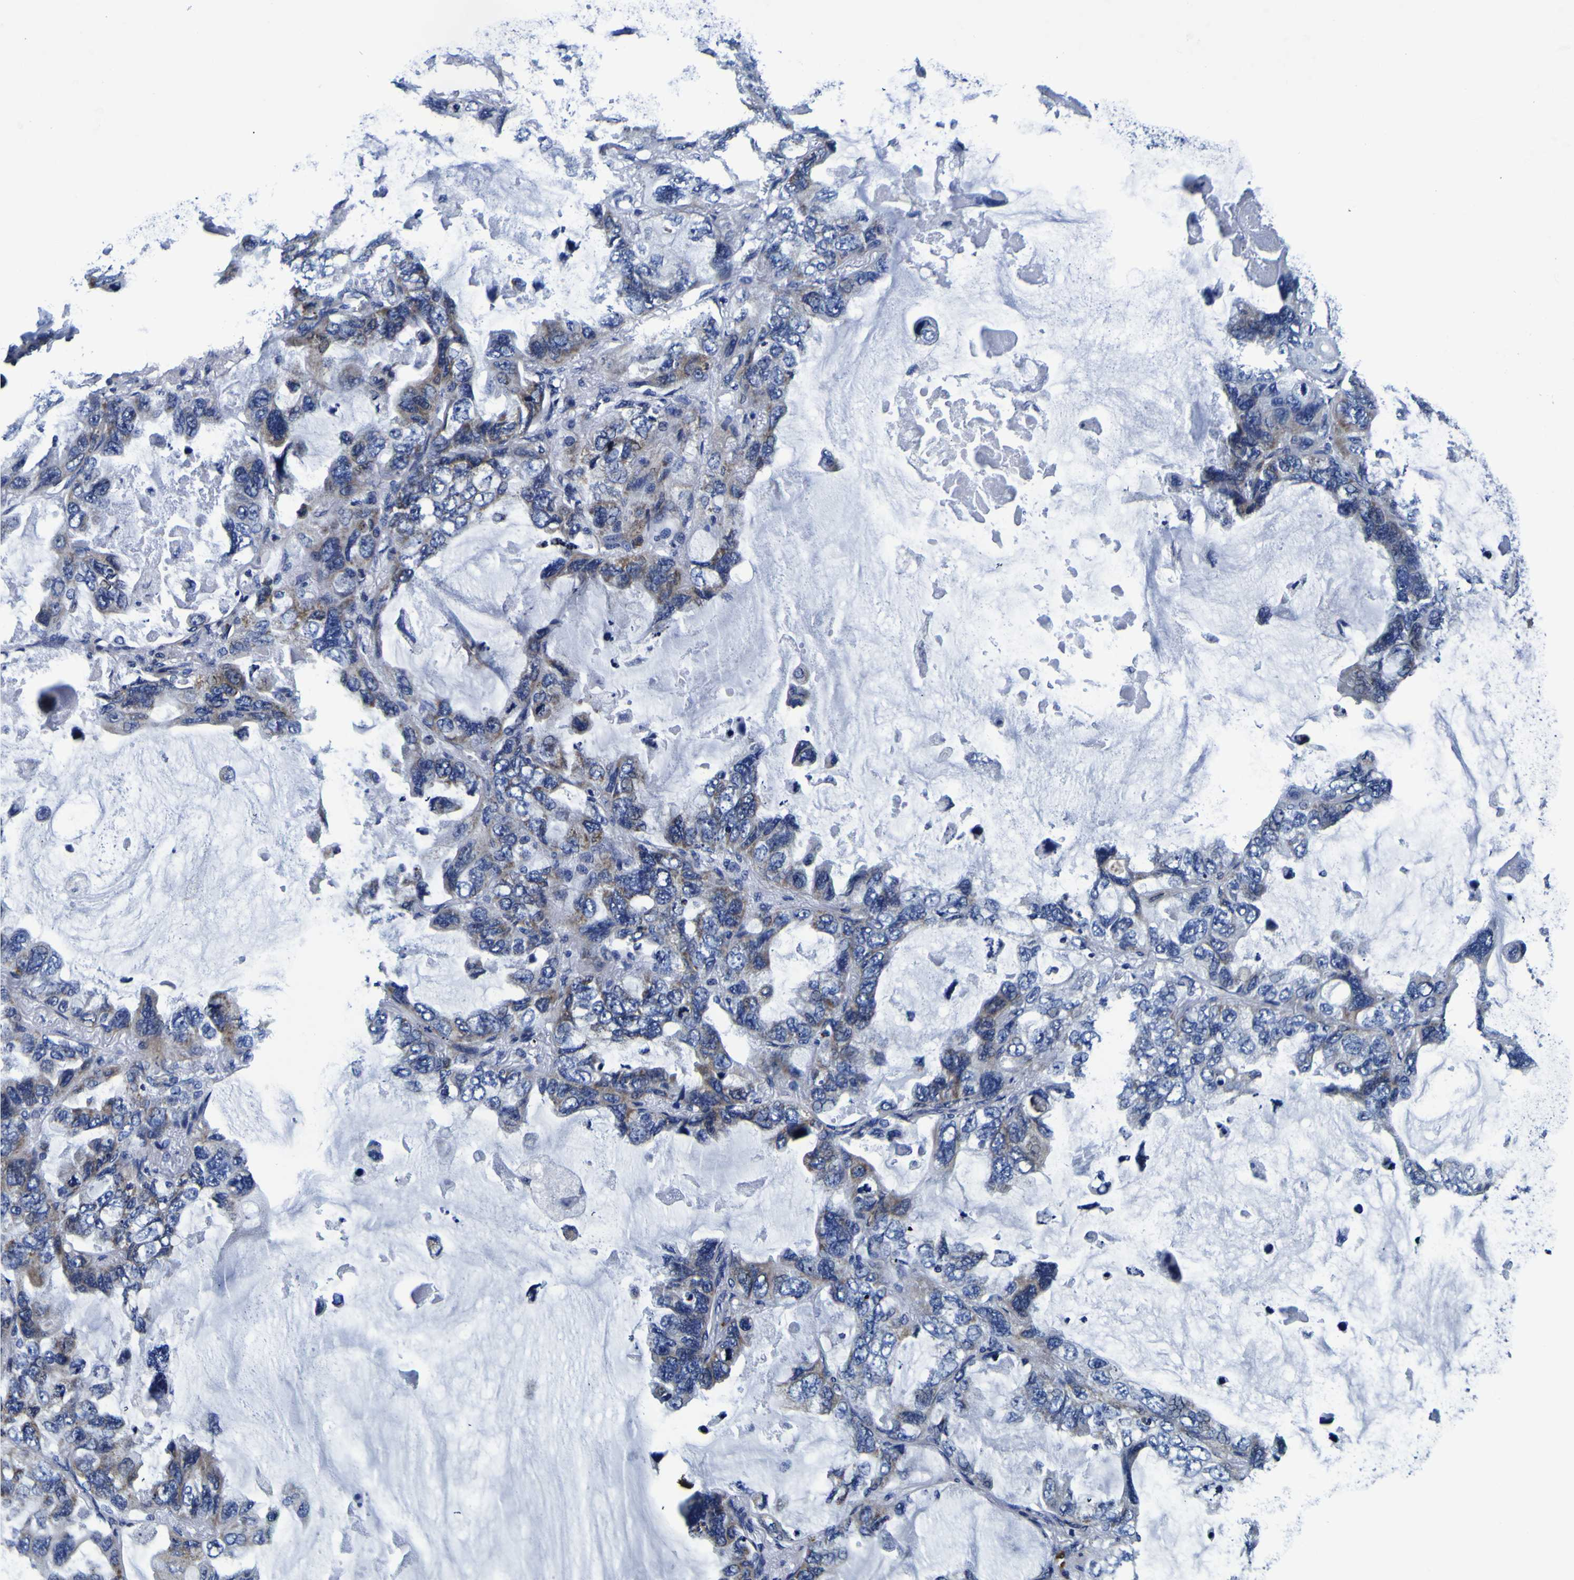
{"staining": {"intensity": "moderate", "quantity": "<25%", "location": "cytoplasmic/membranous"}, "tissue": "lung cancer", "cell_type": "Tumor cells", "image_type": "cancer", "snomed": [{"axis": "morphology", "description": "Squamous cell carcinoma, NOS"}, {"axis": "topography", "description": "Lung"}], "caption": "Immunohistochemical staining of human lung squamous cell carcinoma exhibits moderate cytoplasmic/membranous protein positivity in about <25% of tumor cells. (Brightfield microscopy of DAB IHC at high magnification).", "gene": "PDLIM4", "patient": {"sex": "female", "age": 73}}